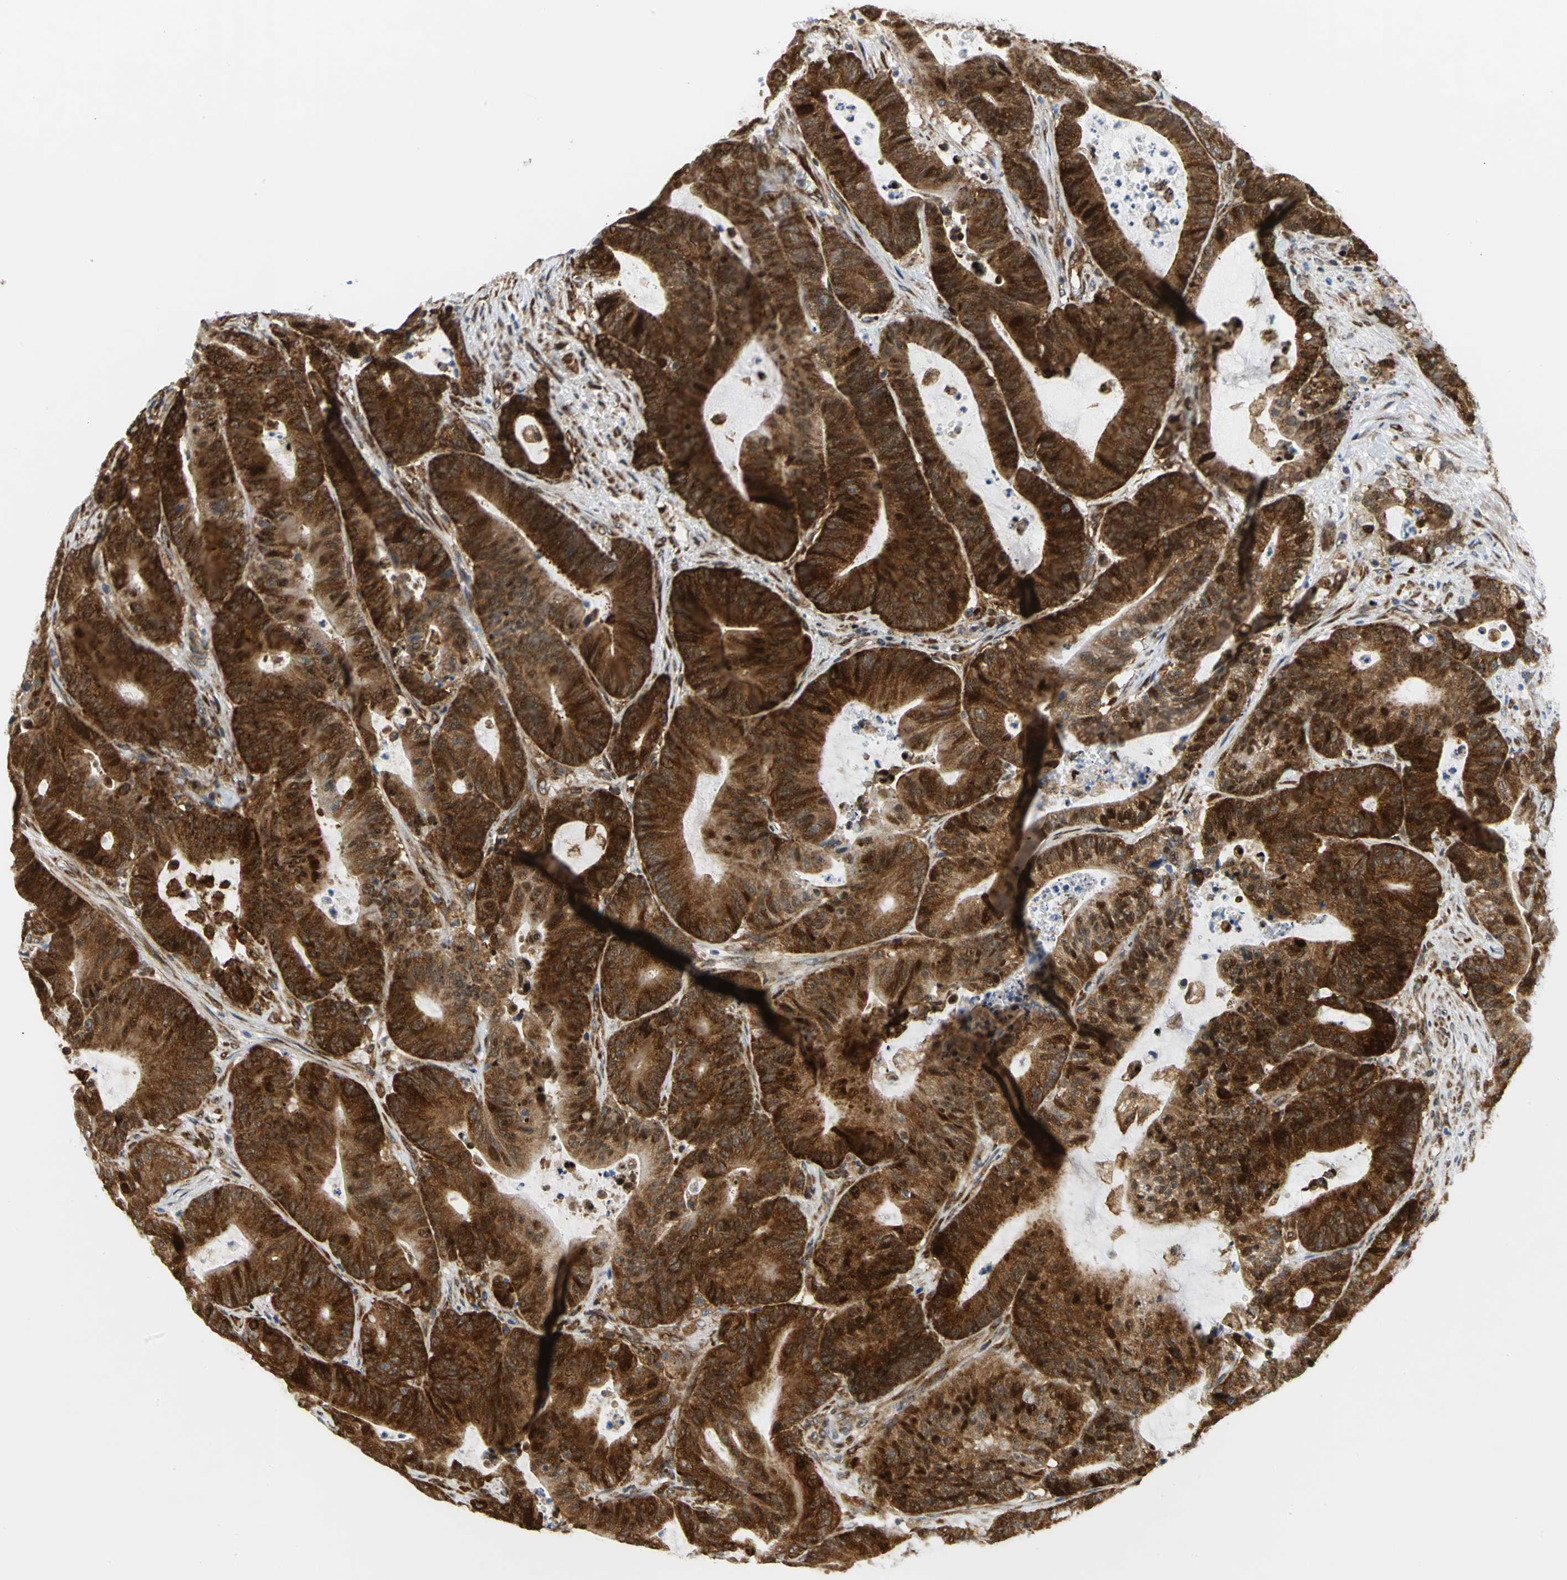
{"staining": {"intensity": "strong", "quantity": ">75%", "location": "cytoplasmic/membranous,nuclear"}, "tissue": "colorectal cancer", "cell_type": "Tumor cells", "image_type": "cancer", "snomed": [{"axis": "morphology", "description": "Adenocarcinoma, NOS"}, {"axis": "topography", "description": "Colon"}], "caption": "The immunohistochemical stain labels strong cytoplasmic/membranous and nuclear staining in tumor cells of colorectal adenocarcinoma tissue.", "gene": "YBX1", "patient": {"sex": "female", "age": 84}}